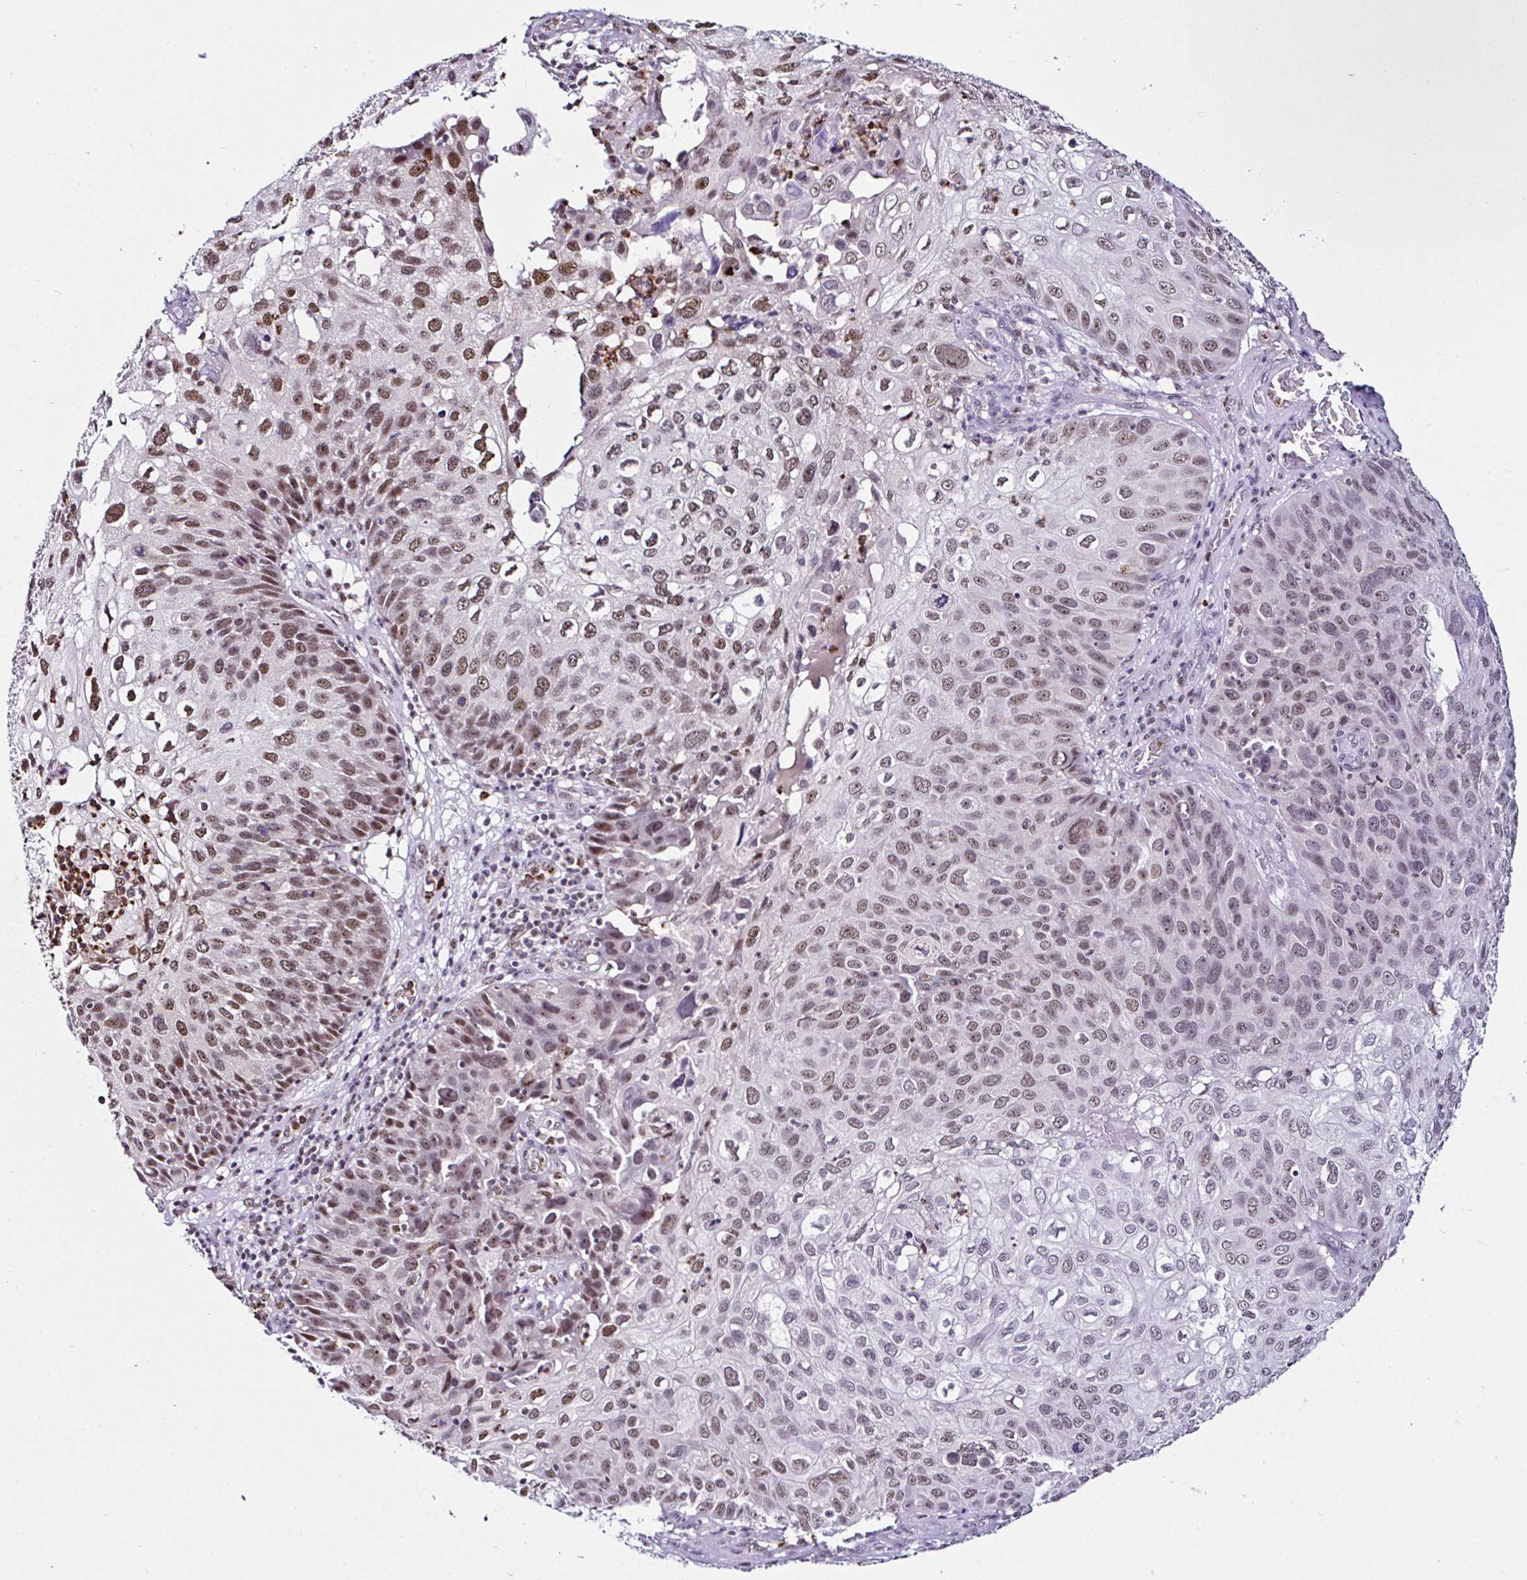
{"staining": {"intensity": "moderate", "quantity": ">75%", "location": "nuclear"}, "tissue": "skin cancer", "cell_type": "Tumor cells", "image_type": "cancer", "snomed": [{"axis": "morphology", "description": "Squamous cell carcinoma, NOS"}, {"axis": "topography", "description": "Skin"}], "caption": "Skin cancer was stained to show a protein in brown. There is medium levels of moderate nuclear expression in approximately >75% of tumor cells. The protein of interest is shown in brown color, while the nuclei are stained blue.", "gene": "PTPN2", "patient": {"sex": "male", "age": 87}}